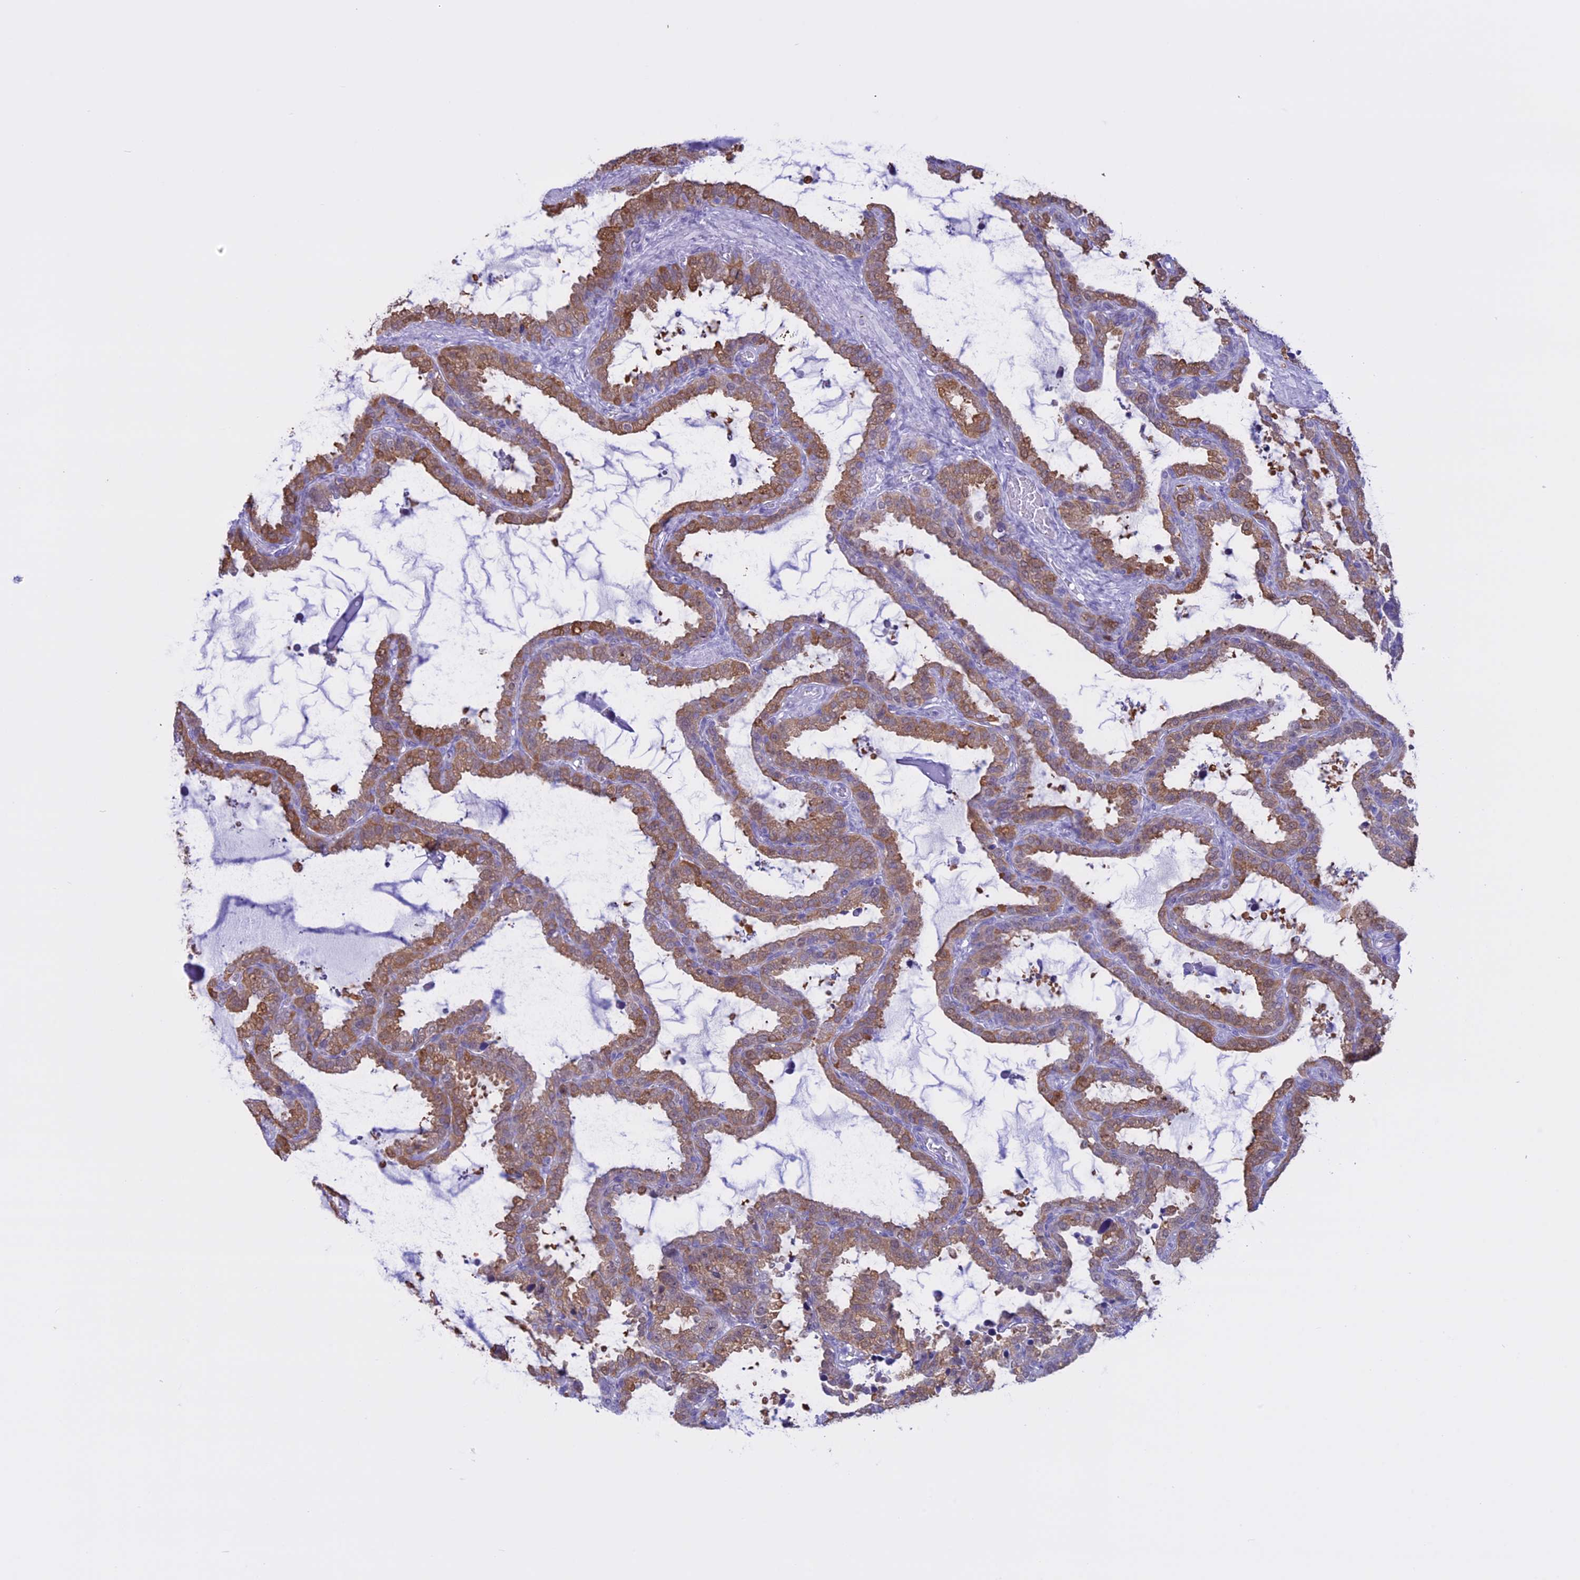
{"staining": {"intensity": "moderate", "quantity": ">75%", "location": "cytoplasmic/membranous,nuclear"}, "tissue": "seminal vesicle", "cell_type": "Glandular cells", "image_type": "normal", "snomed": [{"axis": "morphology", "description": "Normal tissue, NOS"}, {"axis": "topography", "description": "Seminal veicle"}], "caption": "DAB (3,3'-diaminobenzidine) immunohistochemical staining of normal seminal vesicle reveals moderate cytoplasmic/membranous,nuclear protein staining in about >75% of glandular cells. The staining is performed using DAB brown chromogen to label protein expression. The nuclei are counter-stained blue using hematoxylin.", "gene": "LHFPL2", "patient": {"sex": "male", "age": 46}}